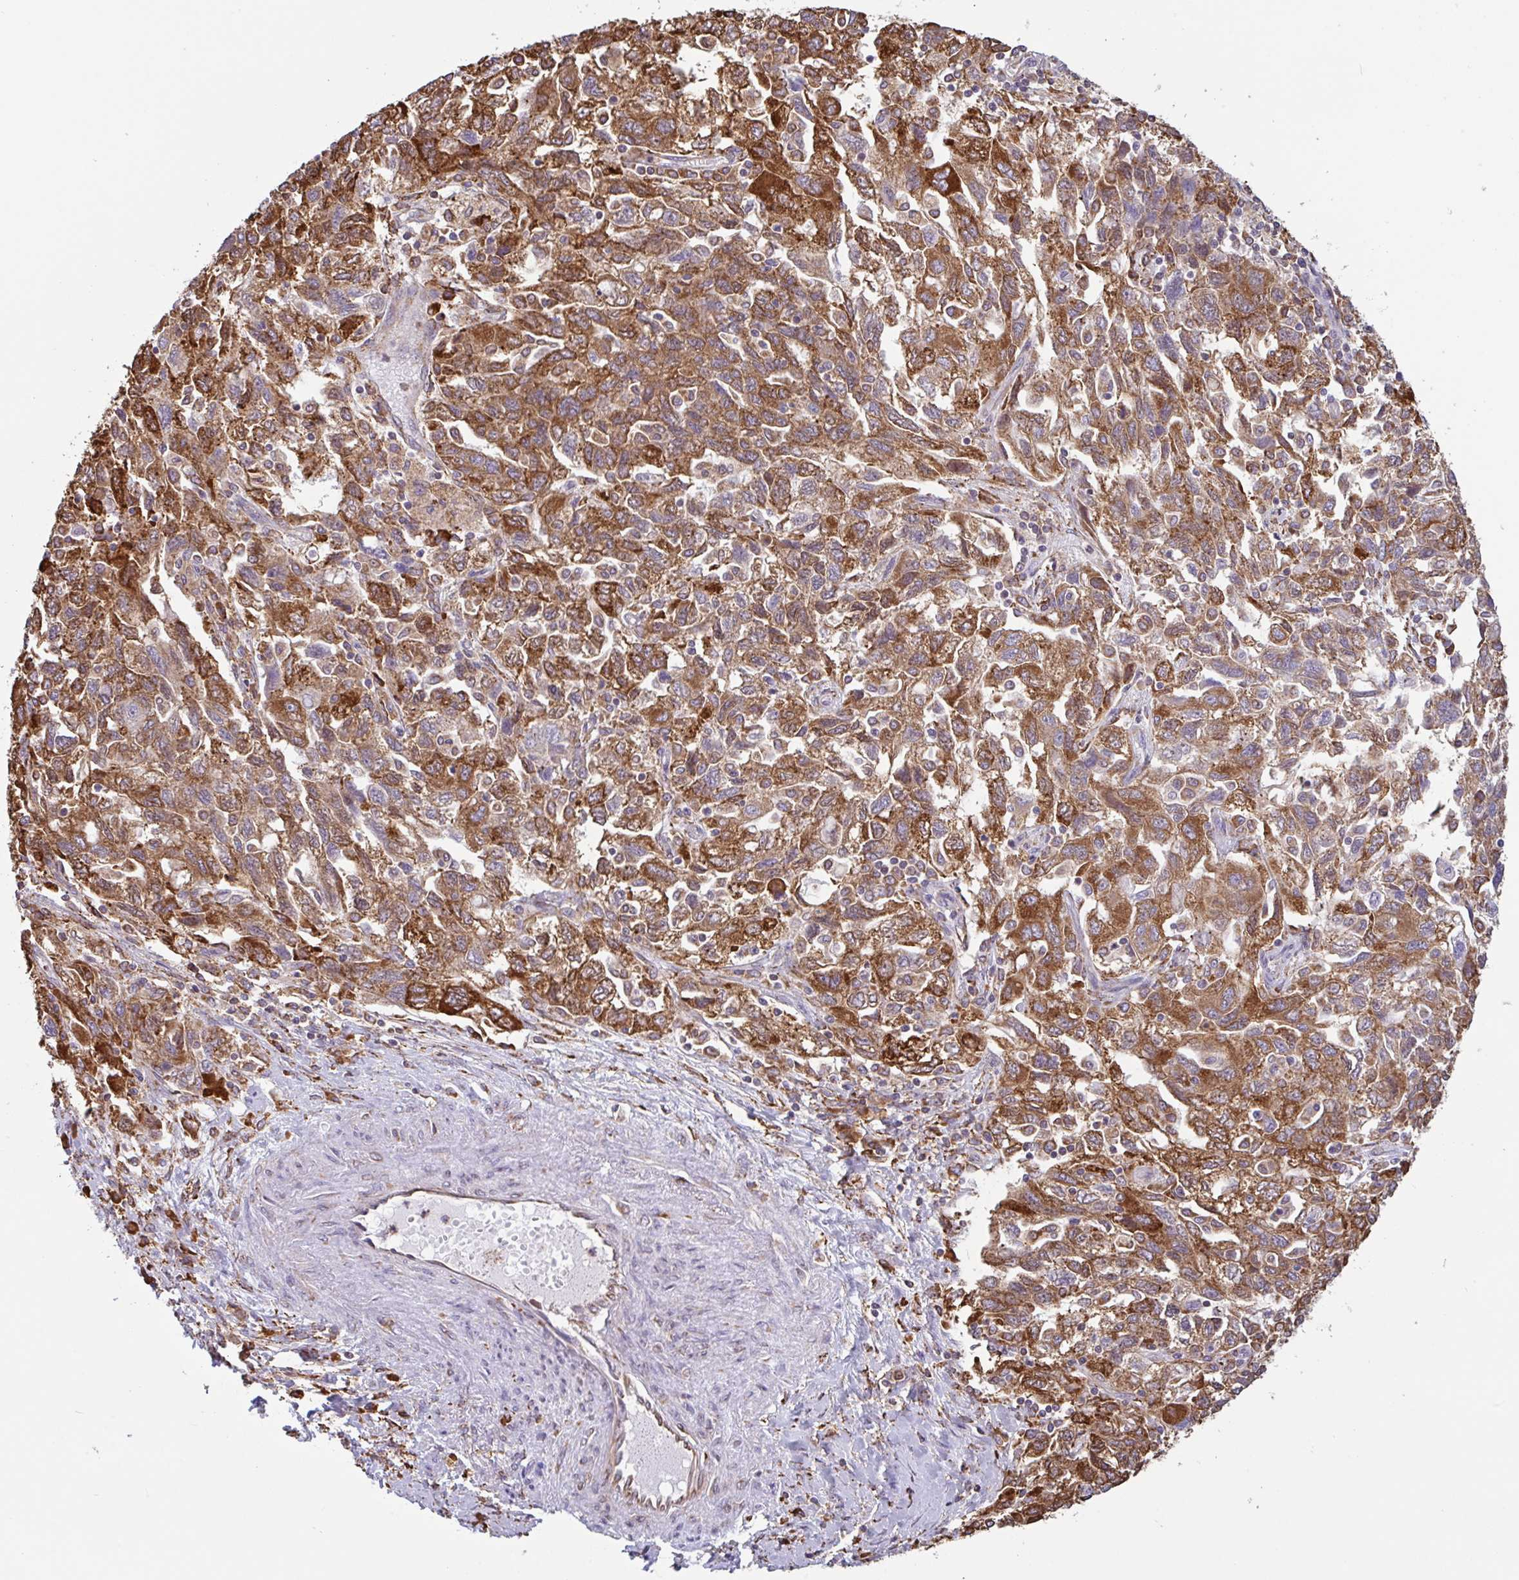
{"staining": {"intensity": "moderate", "quantity": ">75%", "location": "cytoplasmic/membranous"}, "tissue": "ovarian cancer", "cell_type": "Tumor cells", "image_type": "cancer", "snomed": [{"axis": "morphology", "description": "Carcinoma, NOS"}, {"axis": "morphology", "description": "Cystadenocarcinoma, serous, NOS"}, {"axis": "topography", "description": "Ovary"}], "caption": "Ovarian carcinoma stained with IHC reveals moderate cytoplasmic/membranous positivity in about >75% of tumor cells.", "gene": "DOK4", "patient": {"sex": "female", "age": 69}}